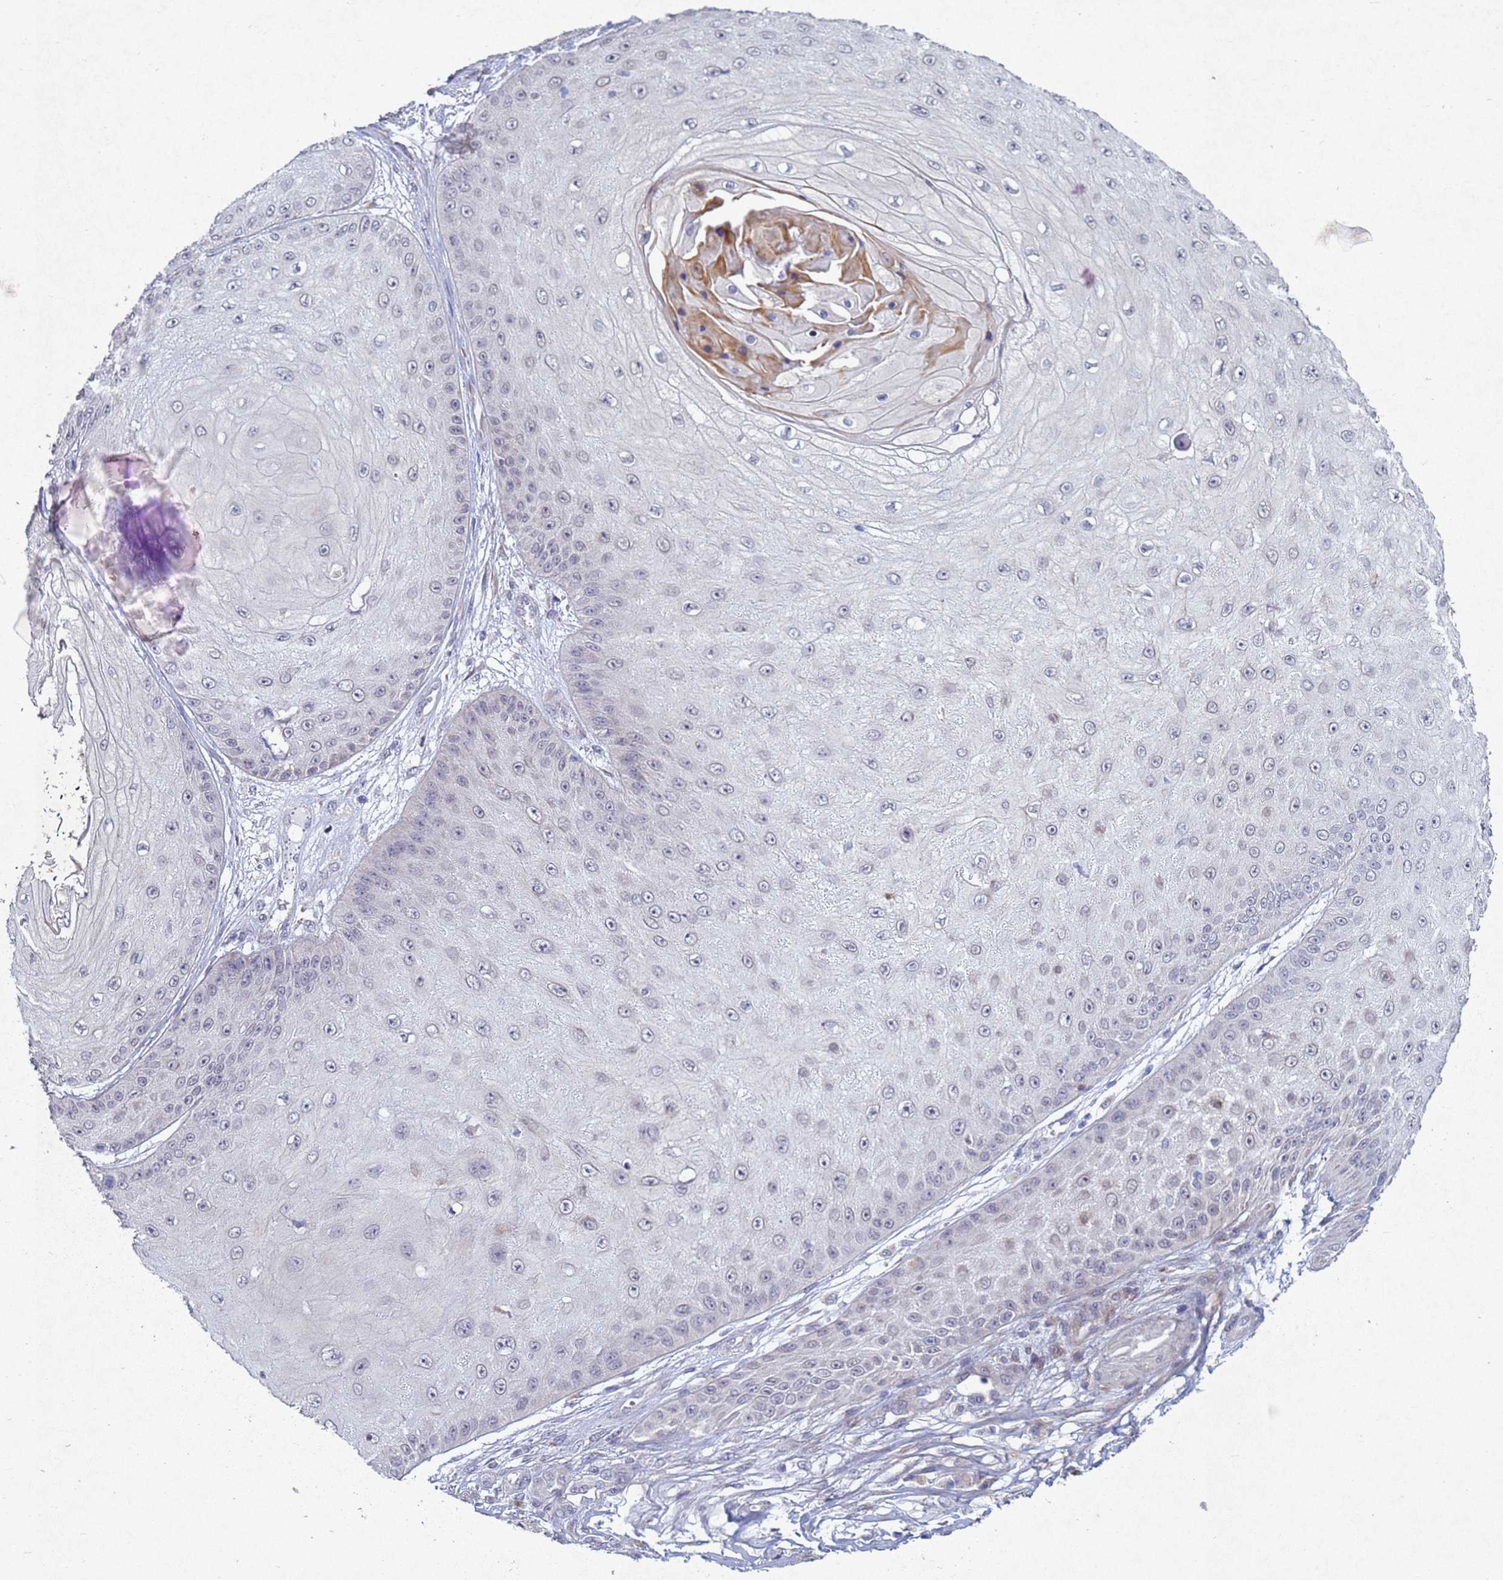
{"staining": {"intensity": "negative", "quantity": "none", "location": "none"}, "tissue": "skin cancer", "cell_type": "Tumor cells", "image_type": "cancer", "snomed": [{"axis": "morphology", "description": "Squamous cell carcinoma, NOS"}, {"axis": "topography", "description": "Skin"}], "caption": "IHC micrograph of human squamous cell carcinoma (skin) stained for a protein (brown), which shows no positivity in tumor cells.", "gene": "TNPO2", "patient": {"sex": "male", "age": 70}}